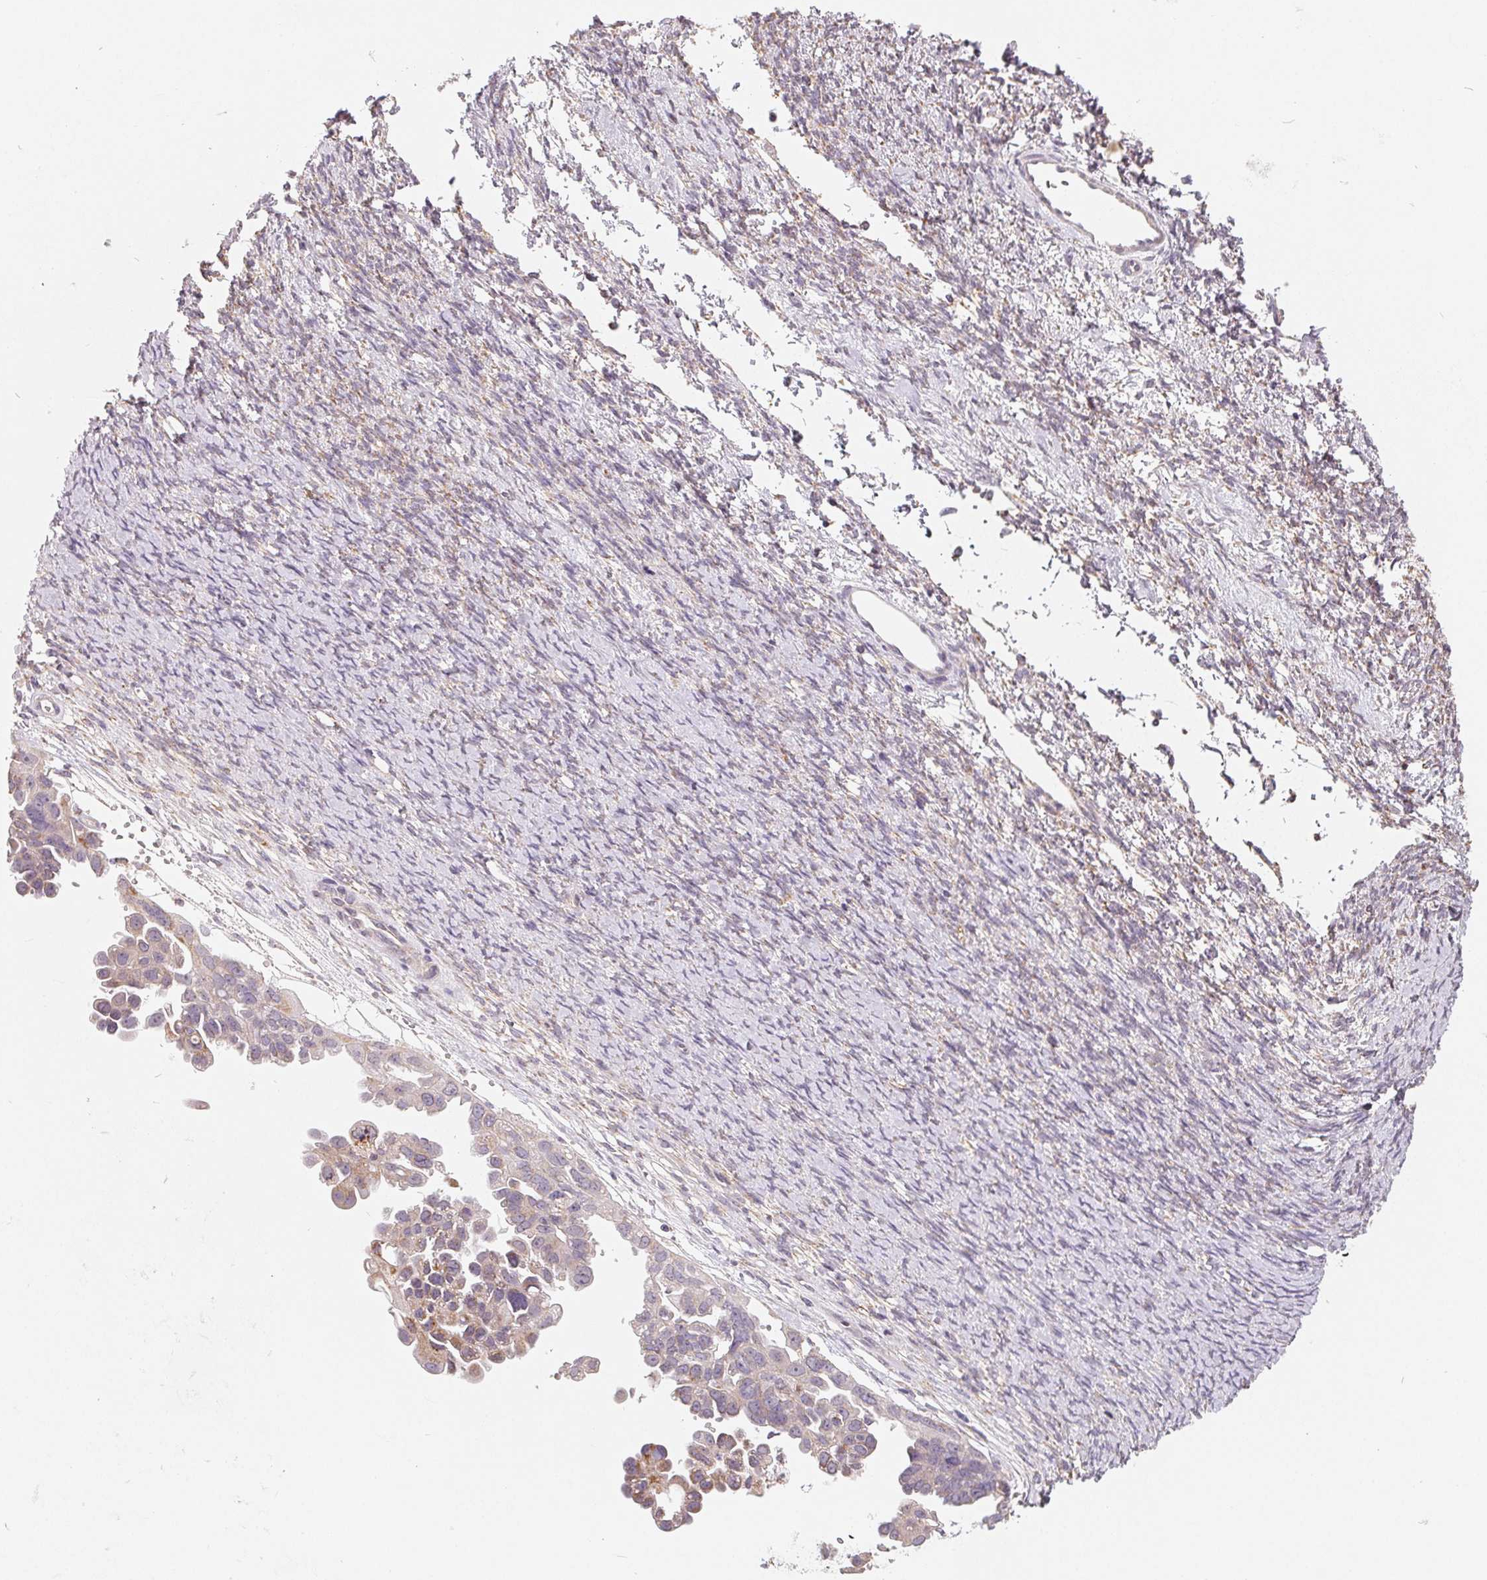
{"staining": {"intensity": "negative", "quantity": "none", "location": "none"}, "tissue": "ovarian cancer", "cell_type": "Tumor cells", "image_type": "cancer", "snomed": [{"axis": "morphology", "description": "Cystadenocarcinoma, serous, NOS"}, {"axis": "topography", "description": "Ovary"}], "caption": "DAB immunohistochemical staining of serous cystadenocarcinoma (ovarian) demonstrates no significant expression in tumor cells. (DAB (3,3'-diaminobenzidine) immunohistochemistry (IHC) with hematoxylin counter stain).", "gene": "GHITM", "patient": {"sex": "female", "age": 53}}